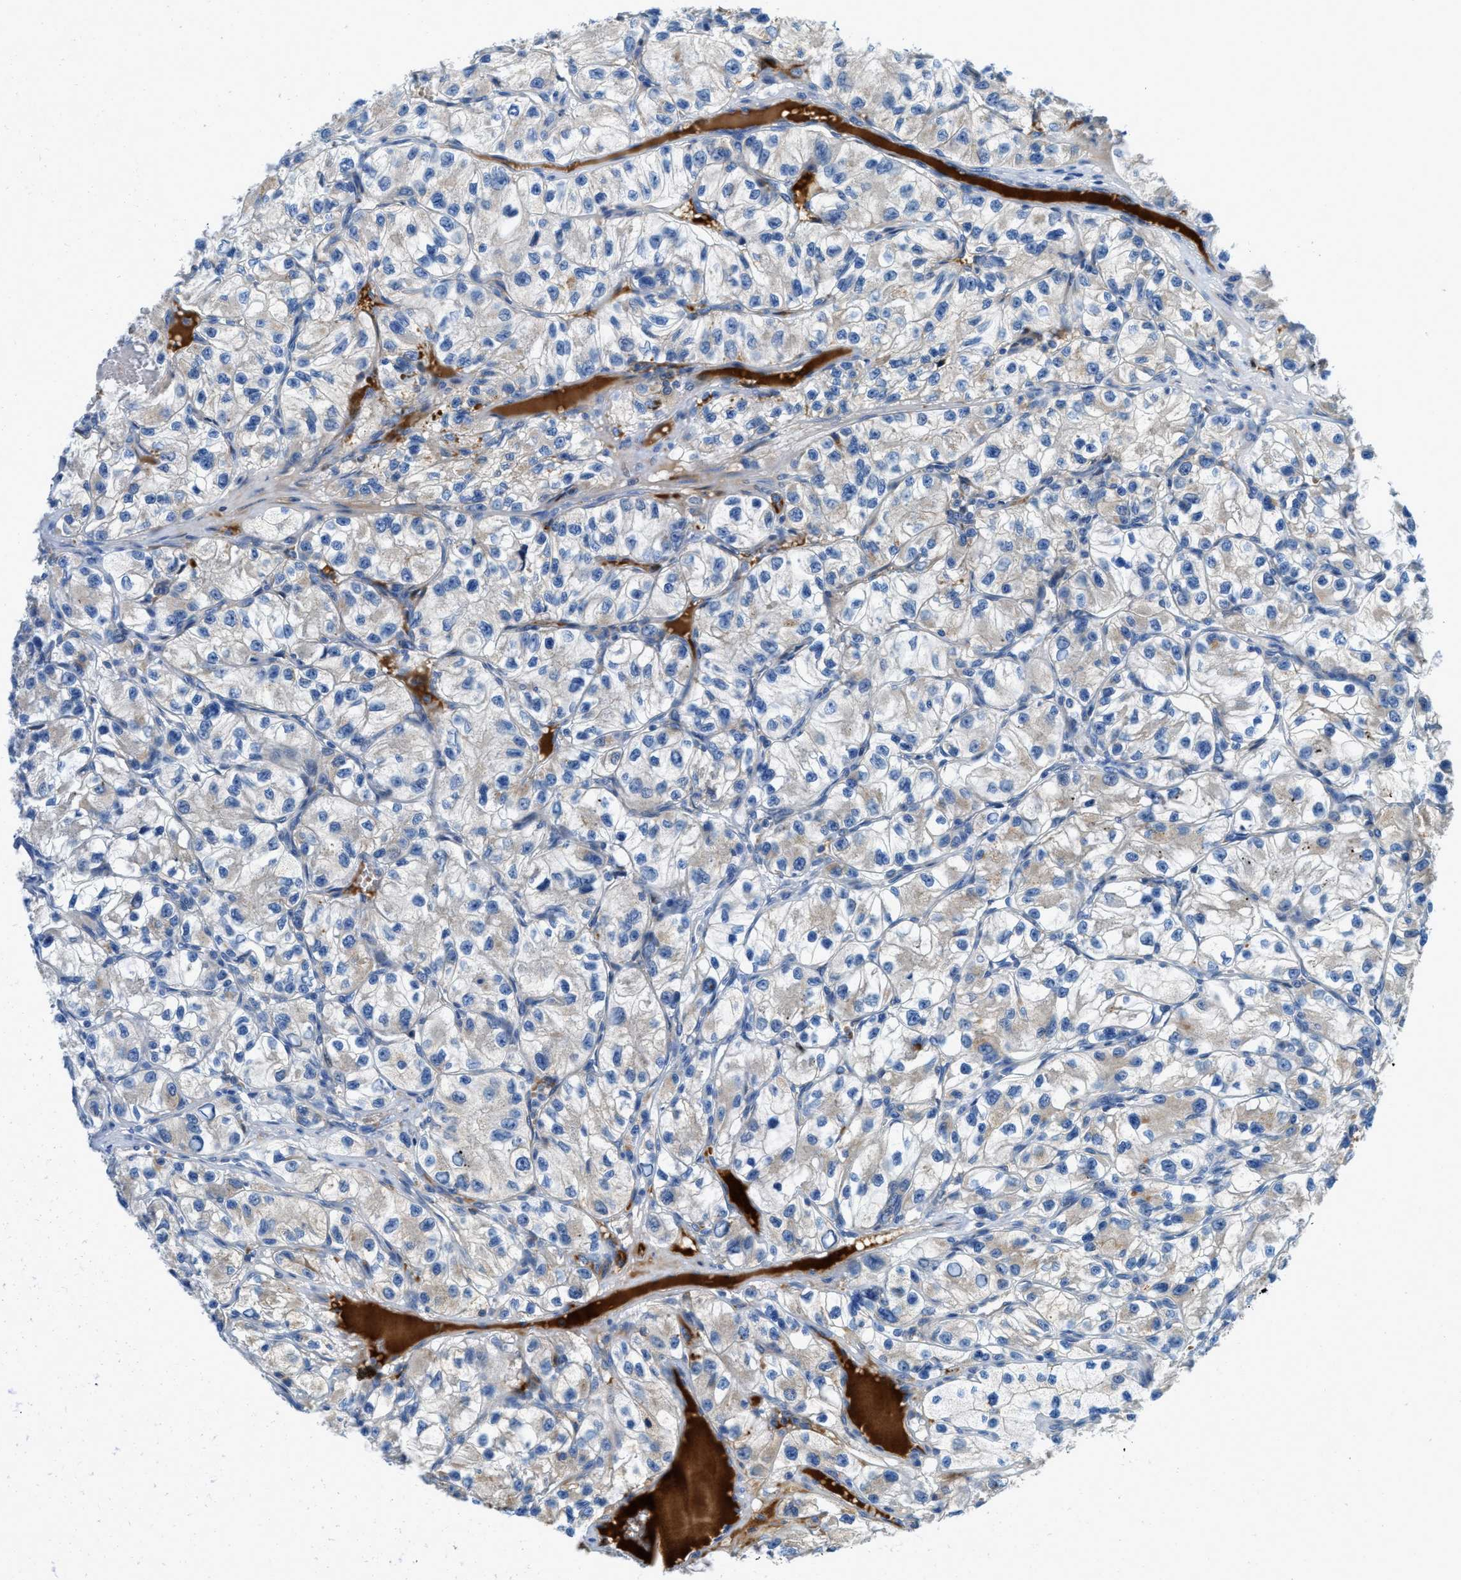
{"staining": {"intensity": "weak", "quantity": "25%-75%", "location": "cytoplasmic/membranous"}, "tissue": "renal cancer", "cell_type": "Tumor cells", "image_type": "cancer", "snomed": [{"axis": "morphology", "description": "Adenocarcinoma, NOS"}, {"axis": "topography", "description": "Kidney"}], "caption": "Immunohistochemistry image of neoplastic tissue: human renal adenocarcinoma stained using immunohistochemistry (IHC) exhibits low levels of weak protein expression localized specifically in the cytoplasmic/membranous of tumor cells, appearing as a cytoplasmic/membranous brown color.", "gene": "TSPAN3", "patient": {"sex": "female", "age": 57}}